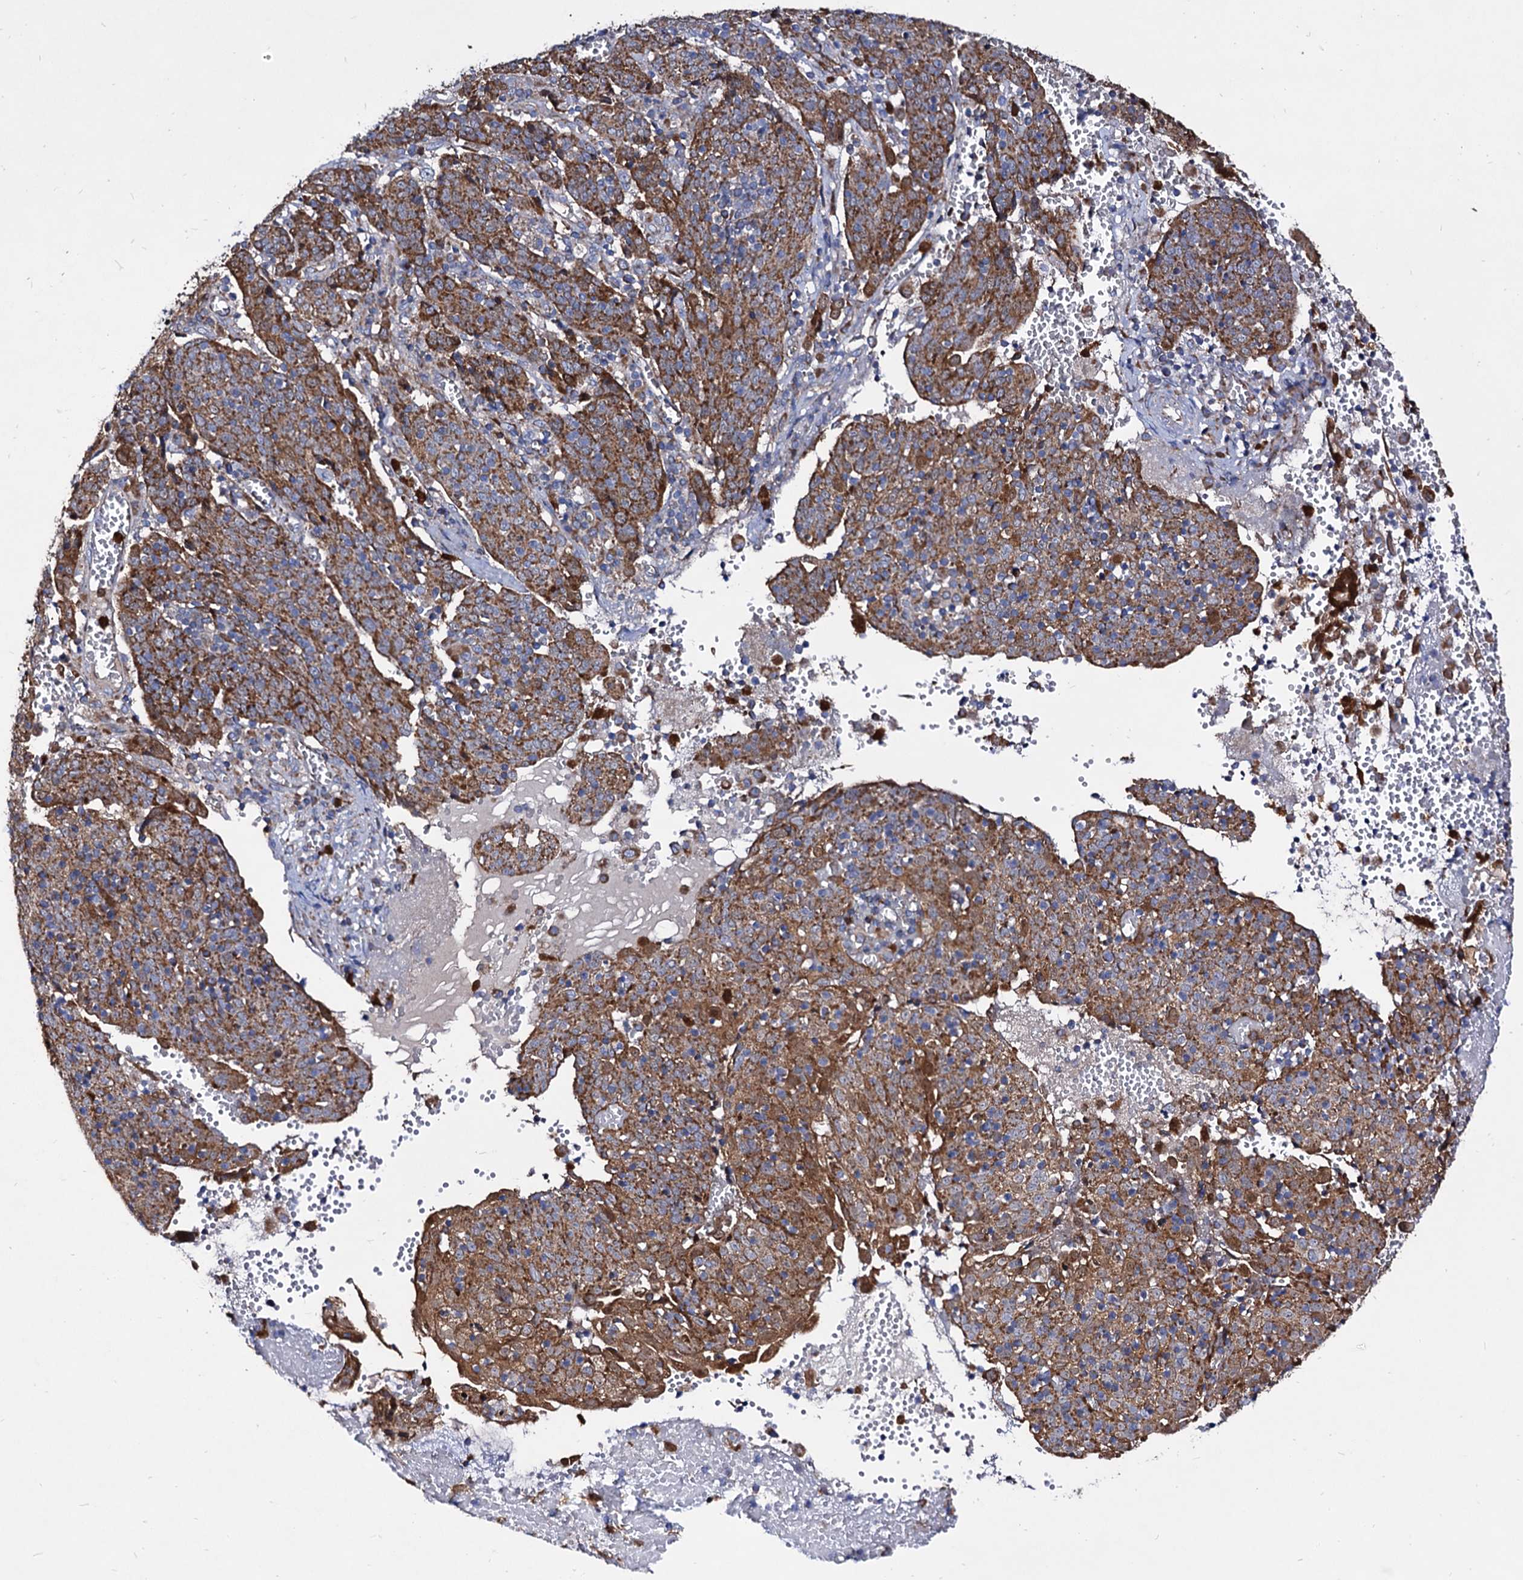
{"staining": {"intensity": "moderate", "quantity": ">75%", "location": "cytoplasmic/membranous"}, "tissue": "cervical cancer", "cell_type": "Tumor cells", "image_type": "cancer", "snomed": [{"axis": "morphology", "description": "Squamous cell carcinoma, NOS"}, {"axis": "topography", "description": "Cervix"}], "caption": "Cervical cancer tissue demonstrates moderate cytoplasmic/membranous expression in approximately >75% of tumor cells, visualized by immunohistochemistry. The protein is shown in brown color, while the nuclei are stained blue.", "gene": "ACAD9", "patient": {"sex": "female", "age": 67}}